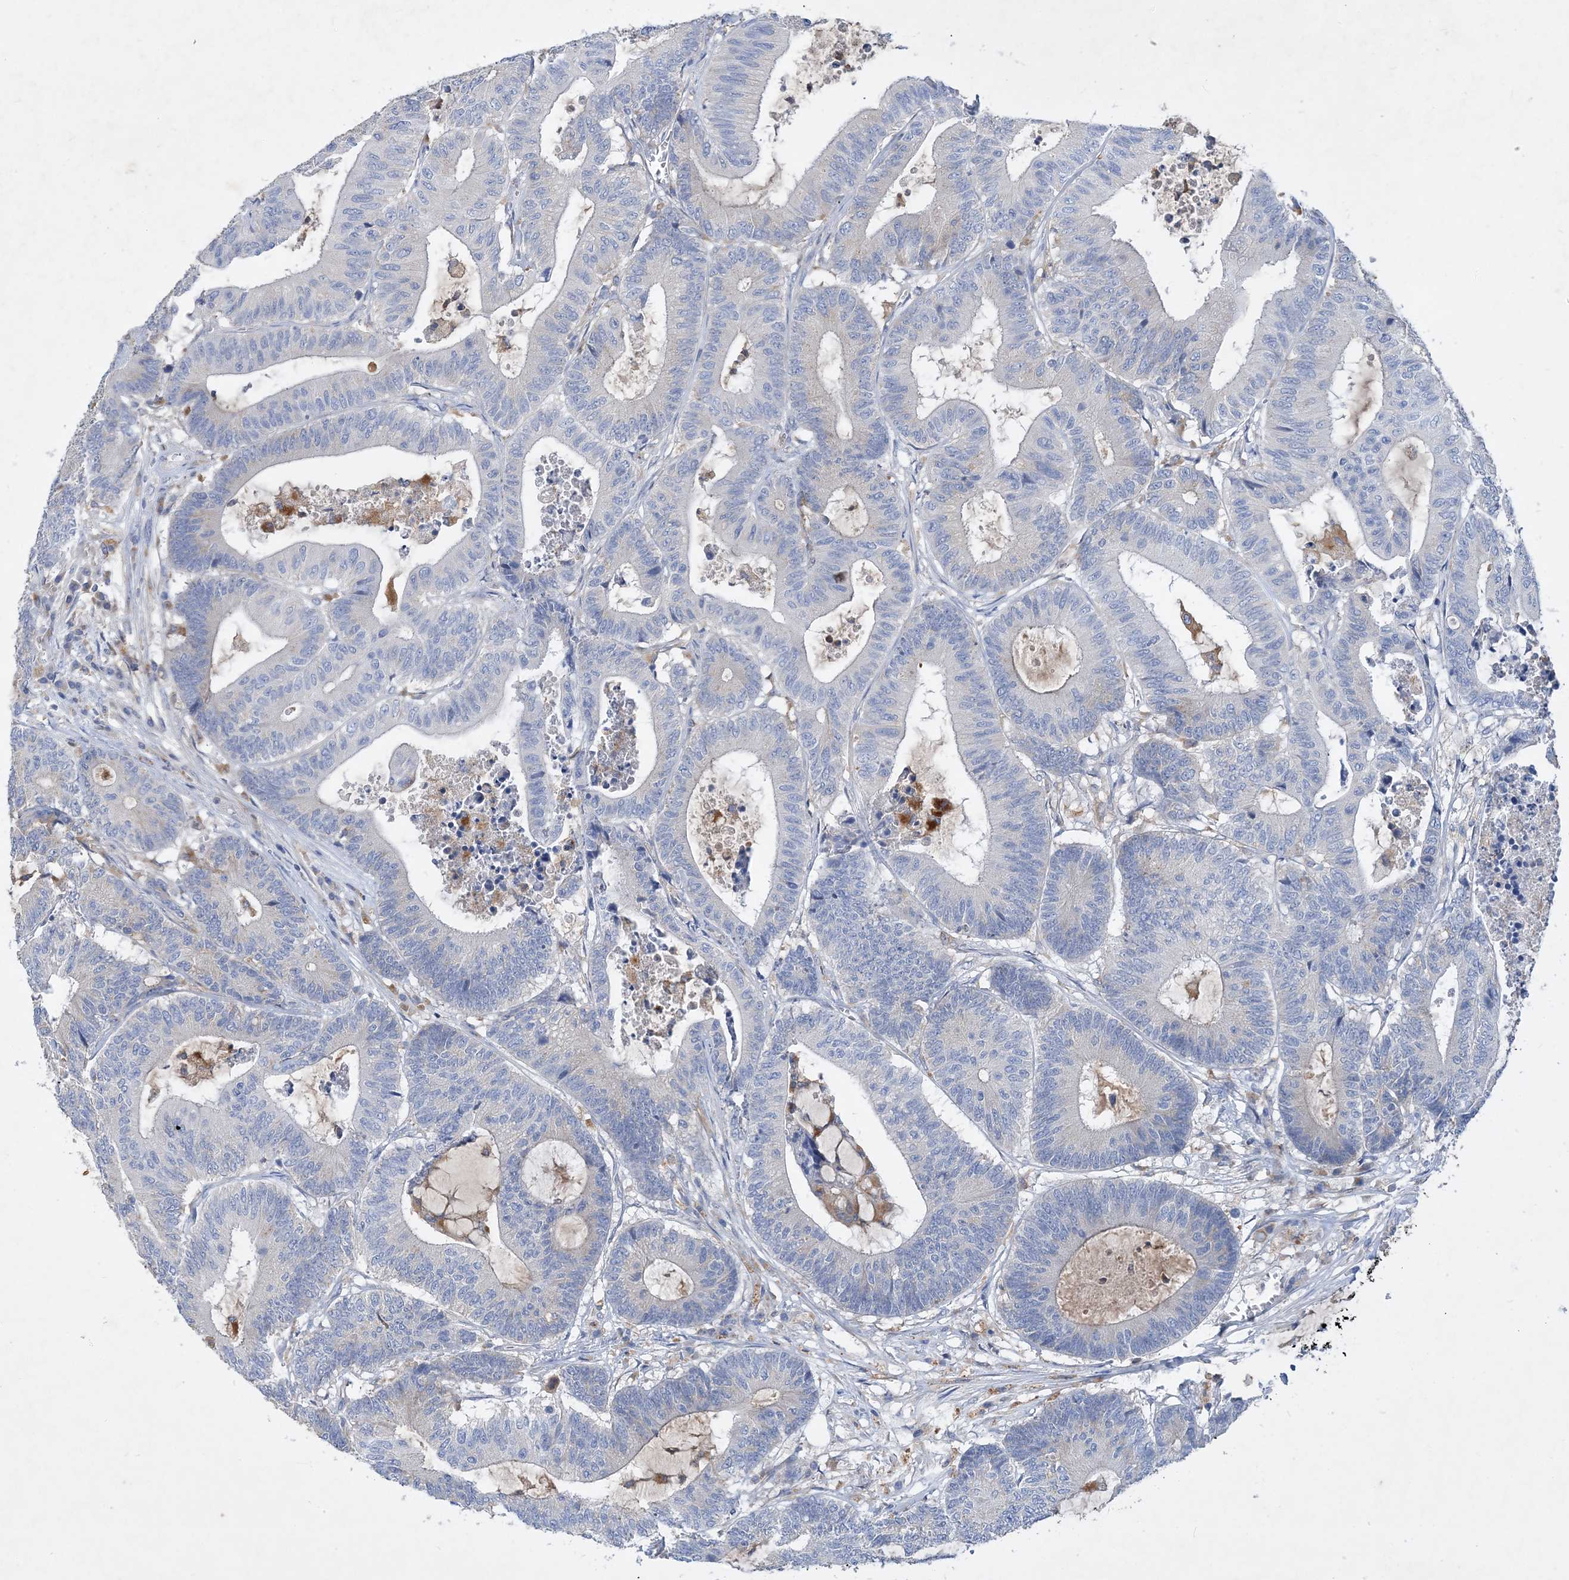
{"staining": {"intensity": "negative", "quantity": "none", "location": "none"}, "tissue": "colorectal cancer", "cell_type": "Tumor cells", "image_type": "cancer", "snomed": [{"axis": "morphology", "description": "Adenocarcinoma, NOS"}, {"axis": "topography", "description": "Colon"}], "caption": "An IHC micrograph of colorectal cancer (adenocarcinoma) is shown. There is no staining in tumor cells of colorectal cancer (adenocarcinoma).", "gene": "GRINA", "patient": {"sex": "female", "age": 84}}